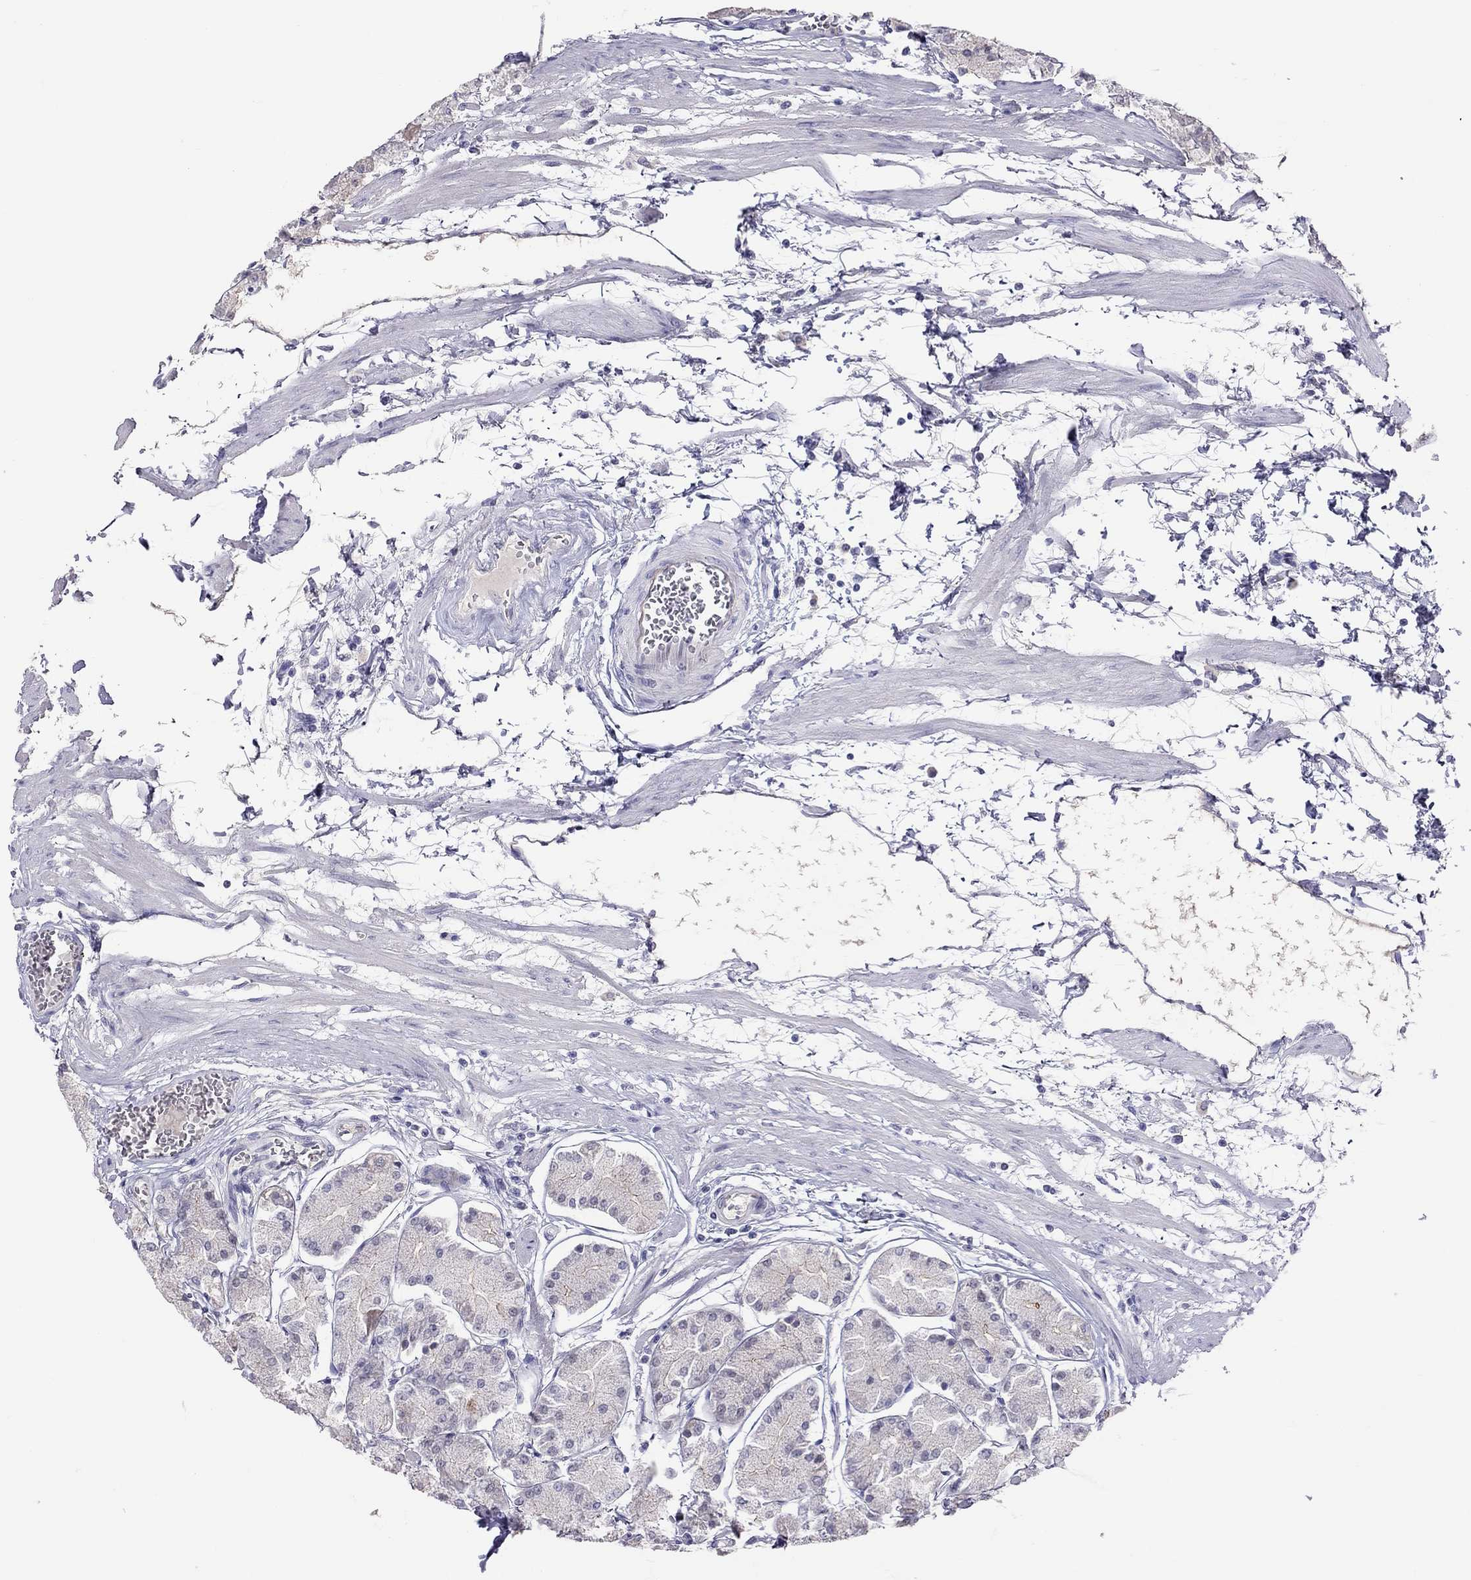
{"staining": {"intensity": "moderate", "quantity": "<25%", "location": "cytoplasmic/membranous"}, "tissue": "stomach", "cell_type": "Glandular cells", "image_type": "normal", "snomed": [{"axis": "morphology", "description": "Normal tissue, NOS"}, {"axis": "topography", "description": "Stomach, upper"}], "caption": "The photomicrograph exhibits staining of normal stomach, revealing moderate cytoplasmic/membranous protein positivity (brown color) within glandular cells.", "gene": "JHY", "patient": {"sex": "male", "age": 60}}